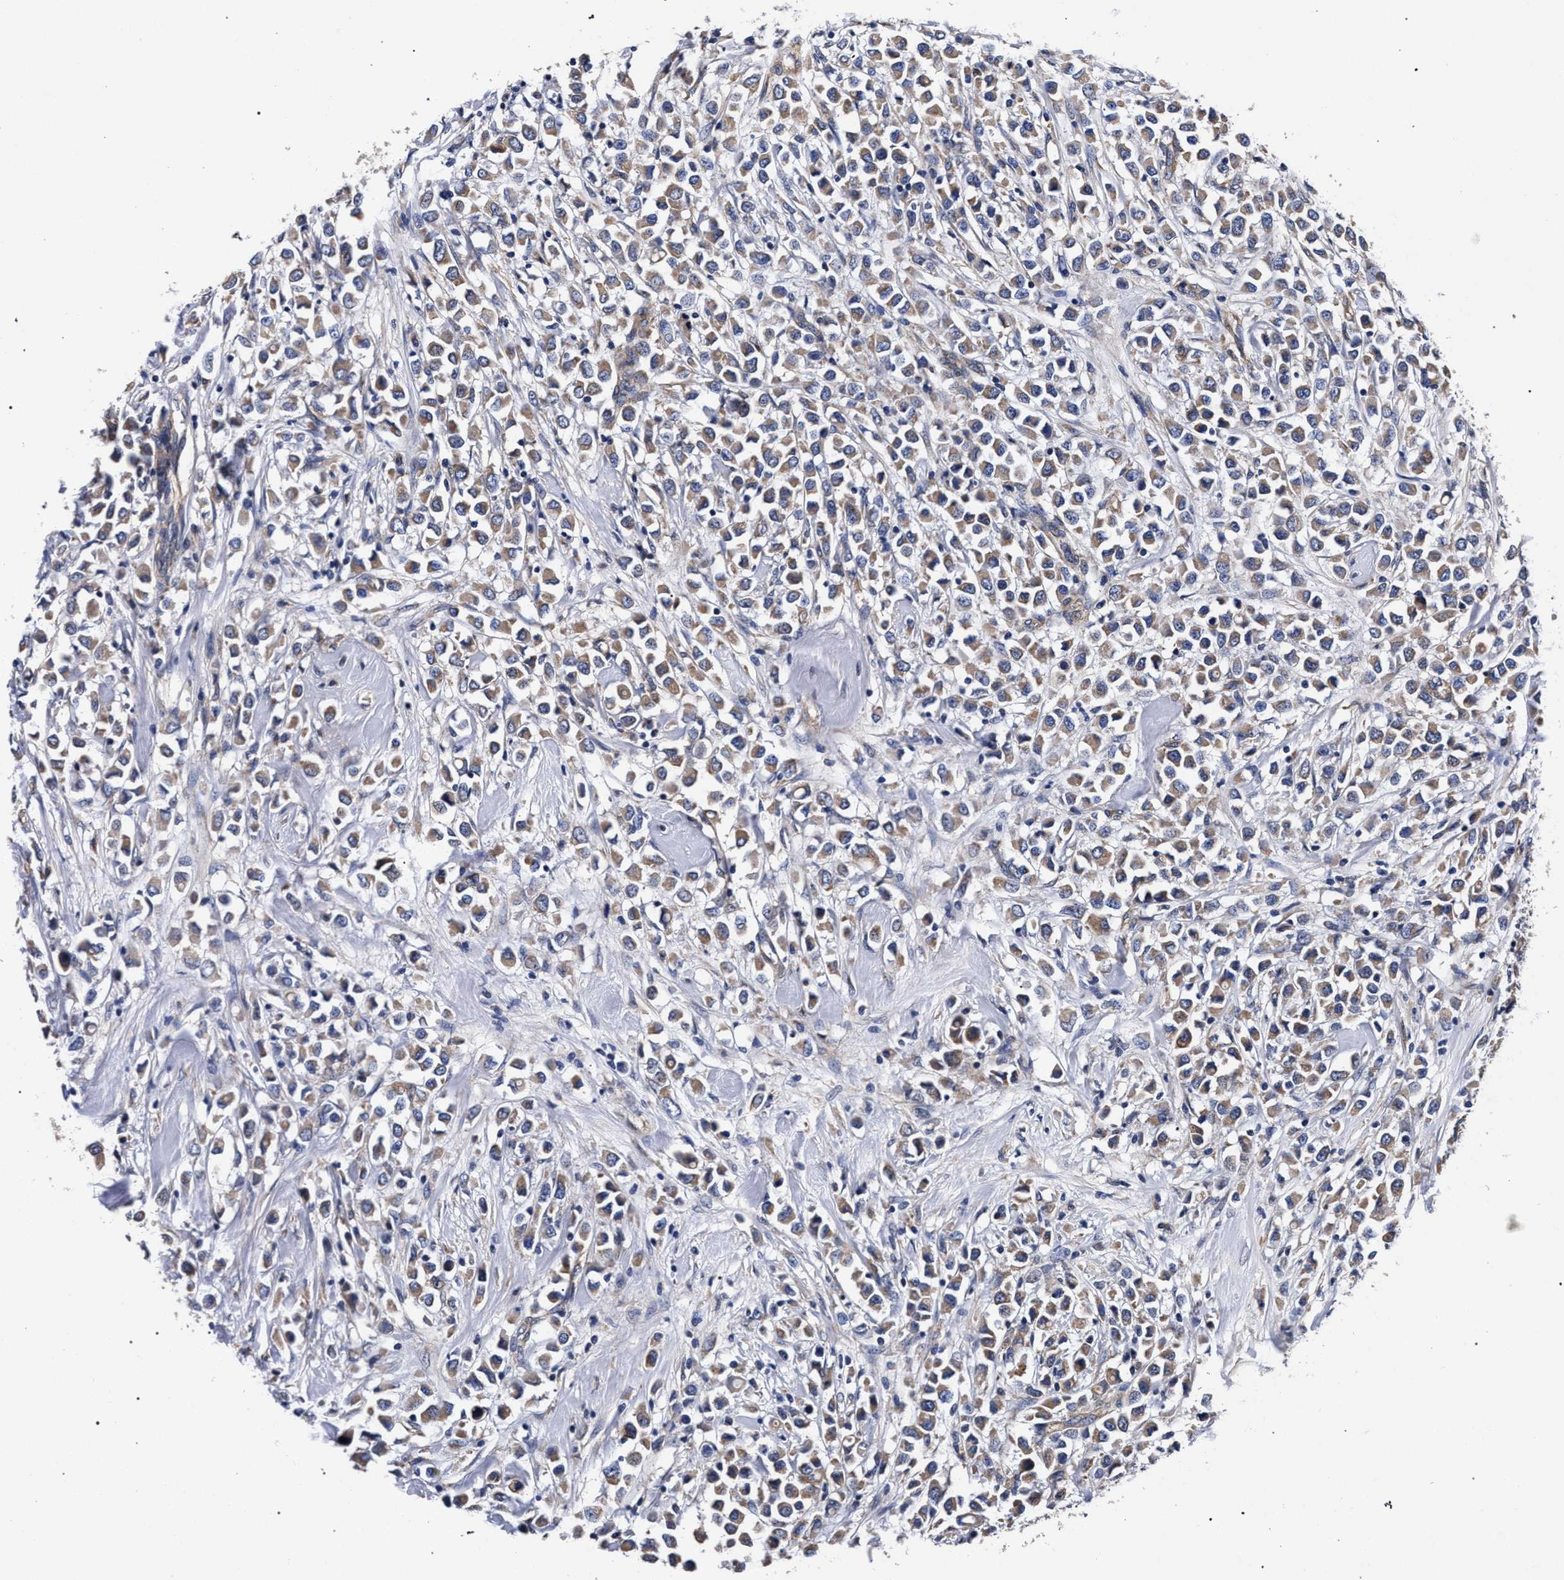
{"staining": {"intensity": "moderate", "quantity": ">75%", "location": "cytoplasmic/membranous"}, "tissue": "breast cancer", "cell_type": "Tumor cells", "image_type": "cancer", "snomed": [{"axis": "morphology", "description": "Duct carcinoma"}, {"axis": "topography", "description": "Breast"}], "caption": "An IHC image of tumor tissue is shown. Protein staining in brown highlights moderate cytoplasmic/membranous positivity in breast intraductal carcinoma within tumor cells. (DAB (3,3'-diaminobenzidine) = brown stain, brightfield microscopy at high magnification).", "gene": "CFAP95", "patient": {"sex": "female", "age": 61}}